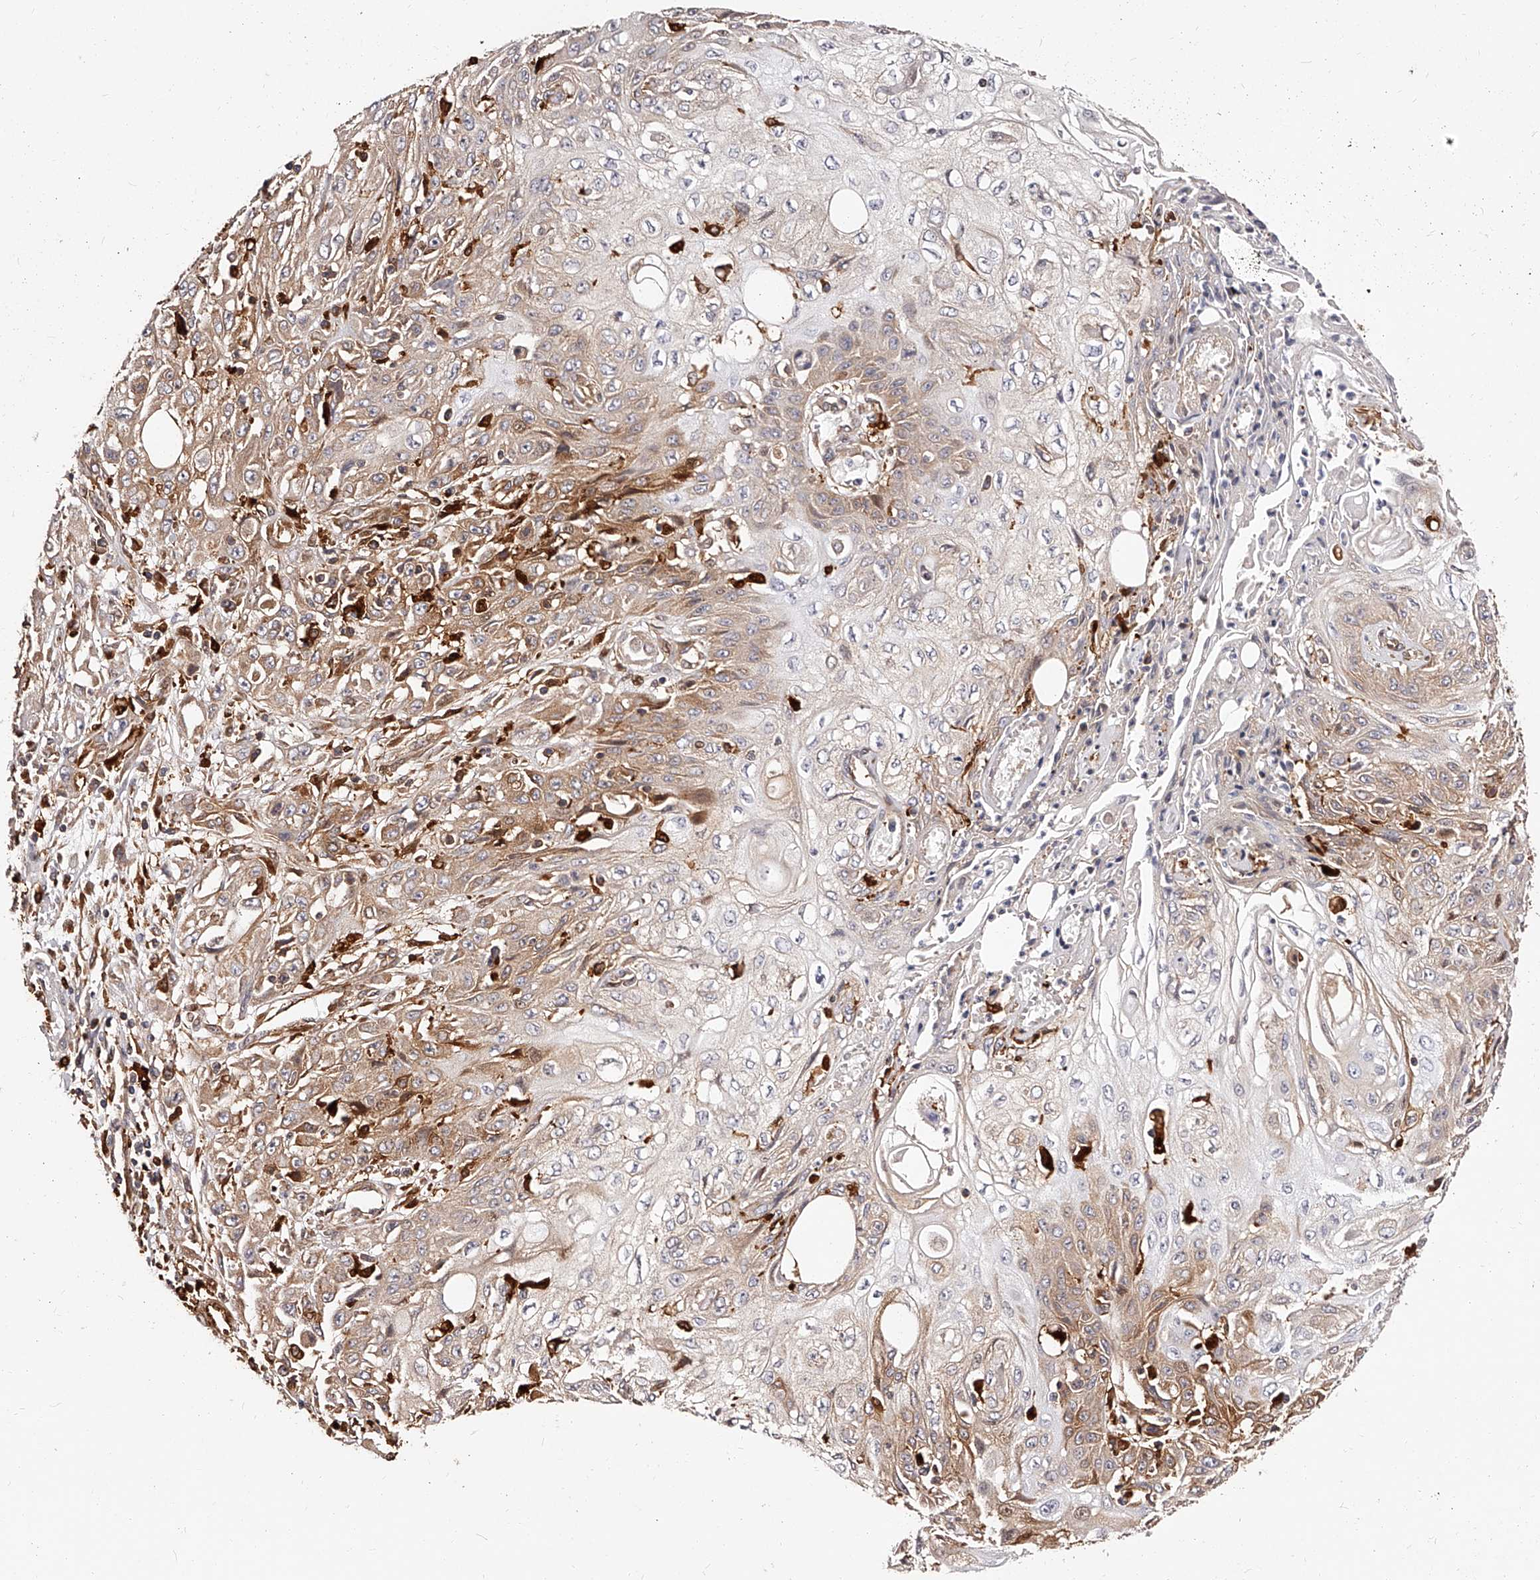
{"staining": {"intensity": "moderate", "quantity": "25%-75%", "location": "cytoplasmic/membranous"}, "tissue": "skin cancer", "cell_type": "Tumor cells", "image_type": "cancer", "snomed": [{"axis": "morphology", "description": "Squamous cell carcinoma, NOS"}, {"axis": "morphology", "description": "Squamous cell carcinoma, metastatic, NOS"}, {"axis": "topography", "description": "Skin"}, {"axis": "topography", "description": "Lymph node"}], "caption": "Moderate cytoplasmic/membranous positivity is identified in about 25%-75% of tumor cells in skin metastatic squamous cell carcinoma.", "gene": "LAP3", "patient": {"sex": "male", "age": 75}}